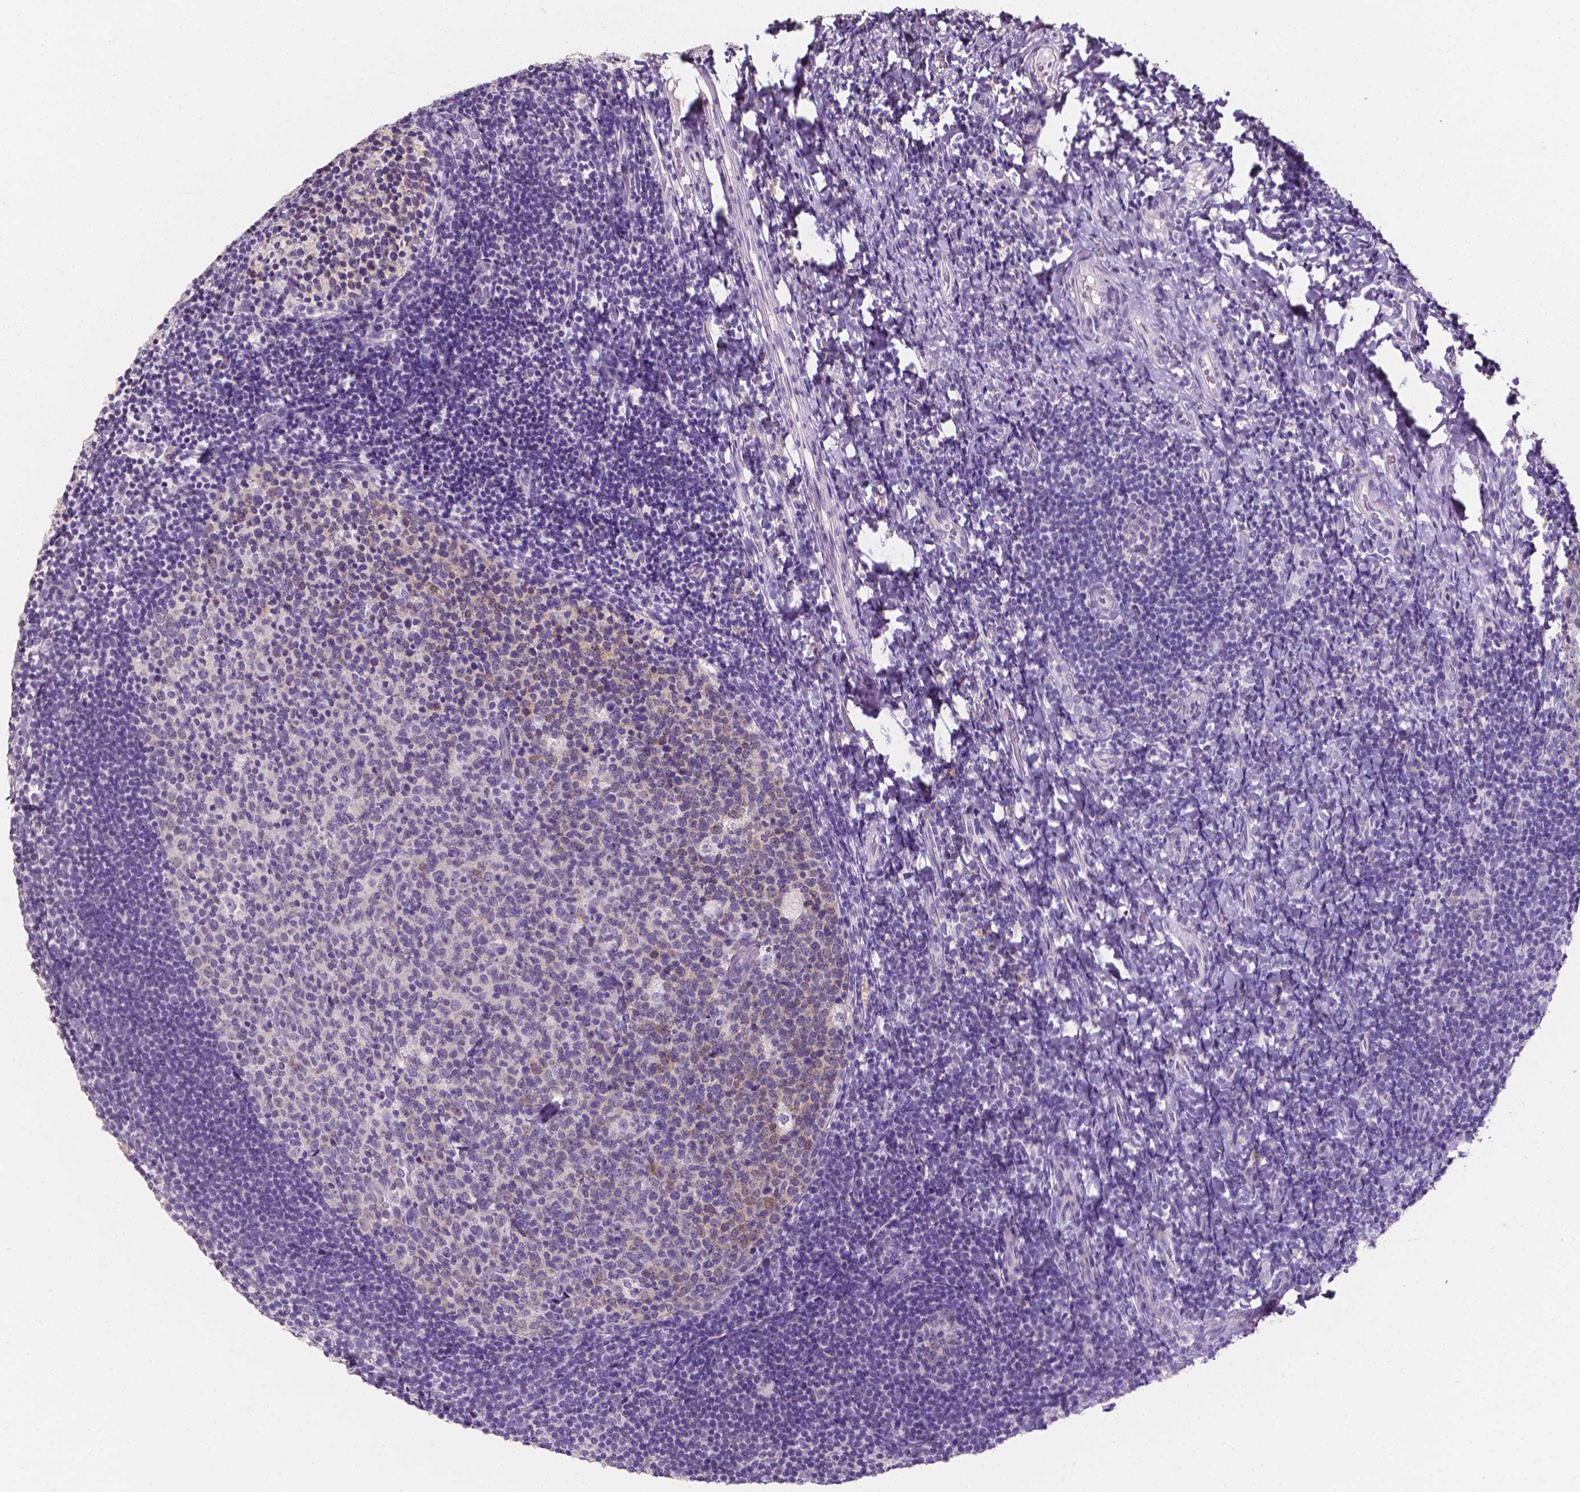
{"staining": {"intensity": "negative", "quantity": "none", "location": "none"}, "tissue": "tonsil", "cell_type": "Germinal center cells", "image_type": "normal", "snomed": [{"axis": "morphology", "description": "Normal tissue, NOS"}, {"axis": "topography", "description": "Tonsil"}], "caption": "High power microscopy photomicrograph of an IHC image of benign tonsil, revealing no significant positivity in germinal center cells.", "gene": "PSAT1", "patient": {"sex": "female", "age": 10}}